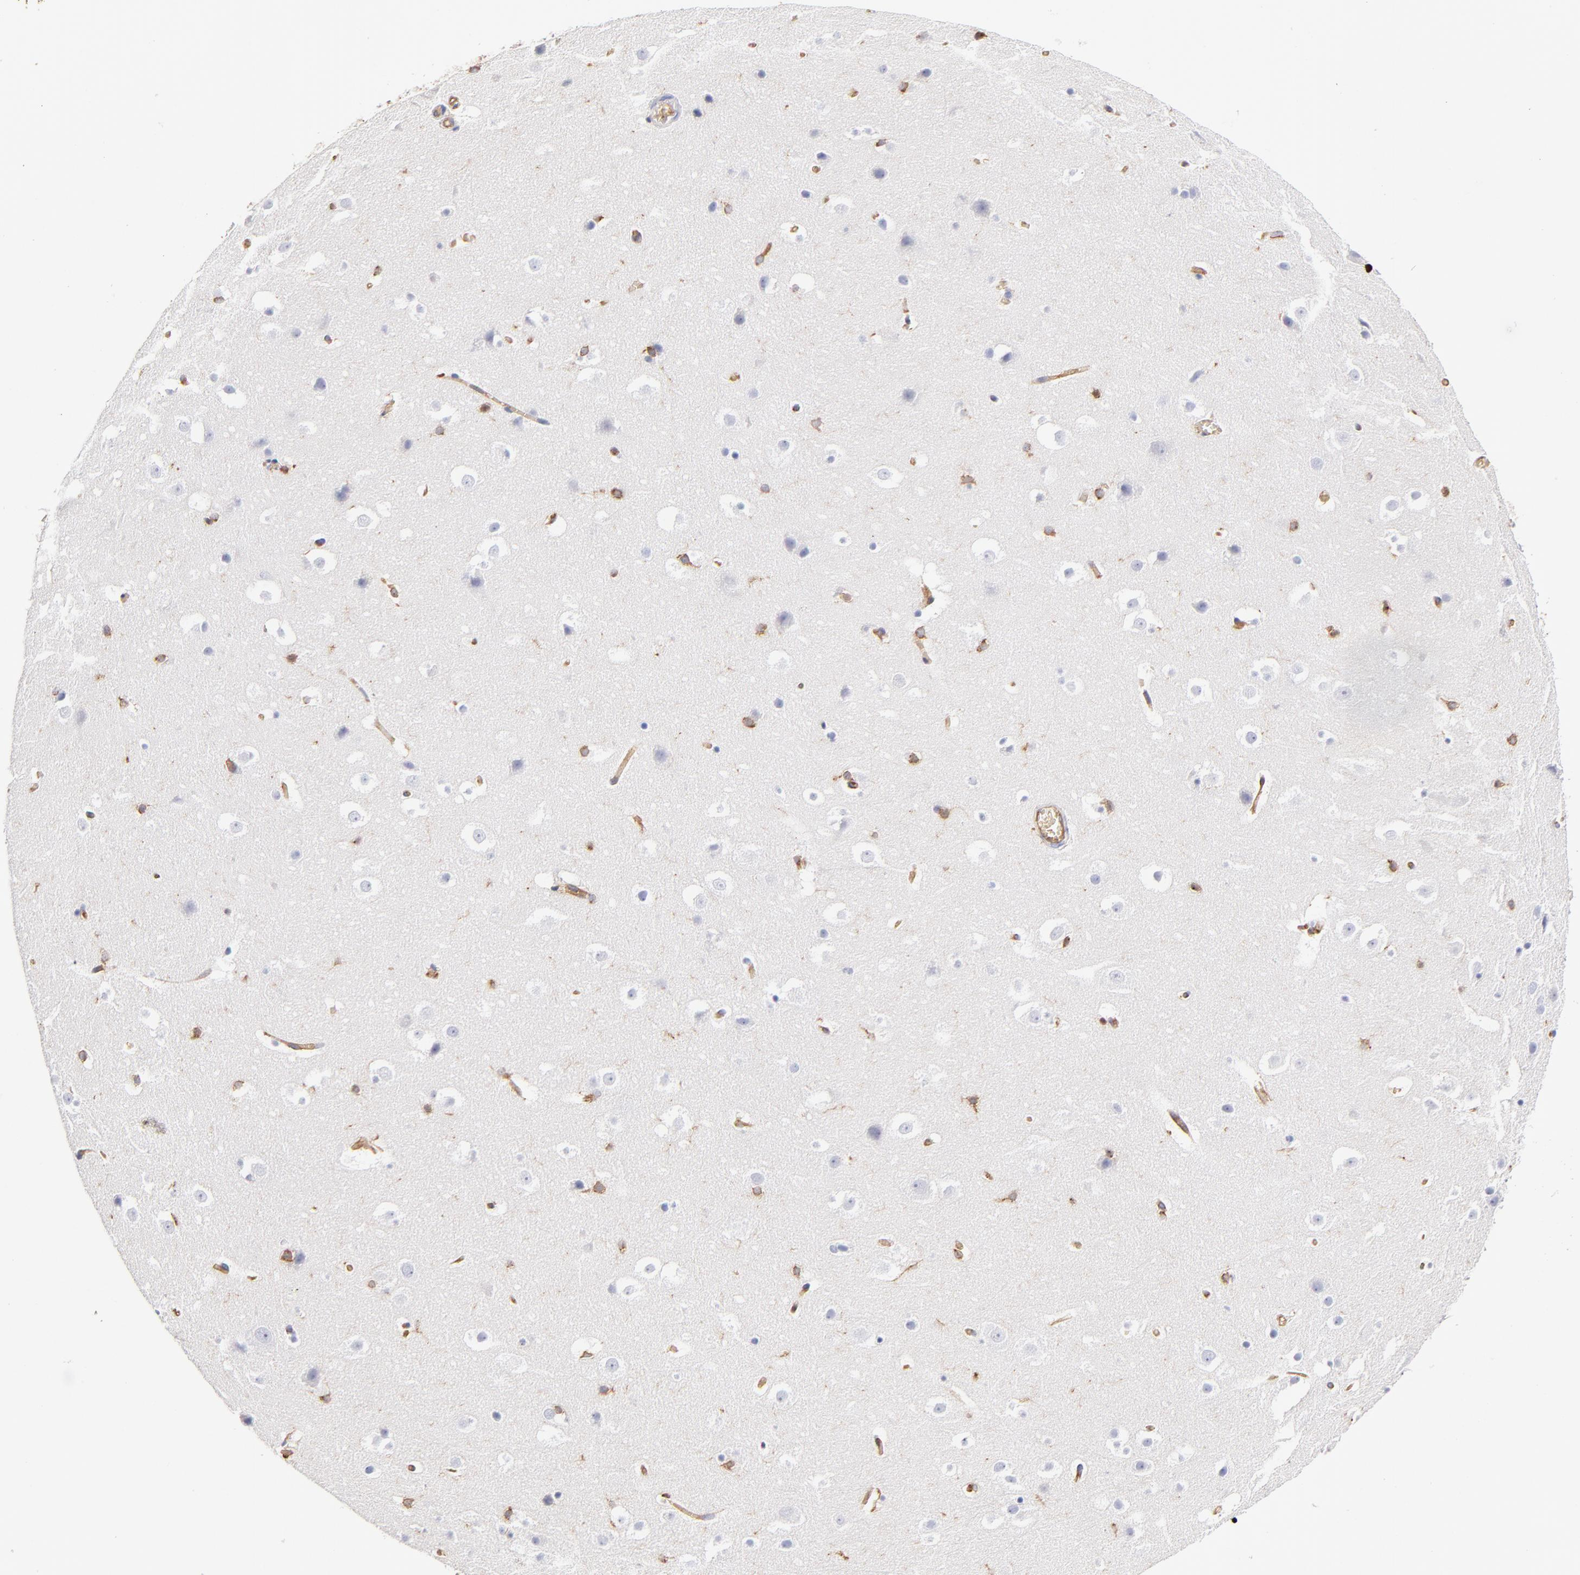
{"staining": {"intensity": "moderate", "quantity": "25%-75%", "location": "cytoplasmic/membranous"}, "tissue": "hippocampus", "cell_type": "Glial cells", "image_type": "normal", "snomed": [{"axis": "morphology", "description": "Normal tissue, NOS"}, {"axis": "topography", "description": "Hippocampus"}], "caption": "Brown immunohistochemical staining in normal human hippocampus reveals moderate cytoplasmic/membranous positivity in about 25%-75% of glial cells.", "gene": "CD2AP", "patient": {"sex": "male", "age": 45}}